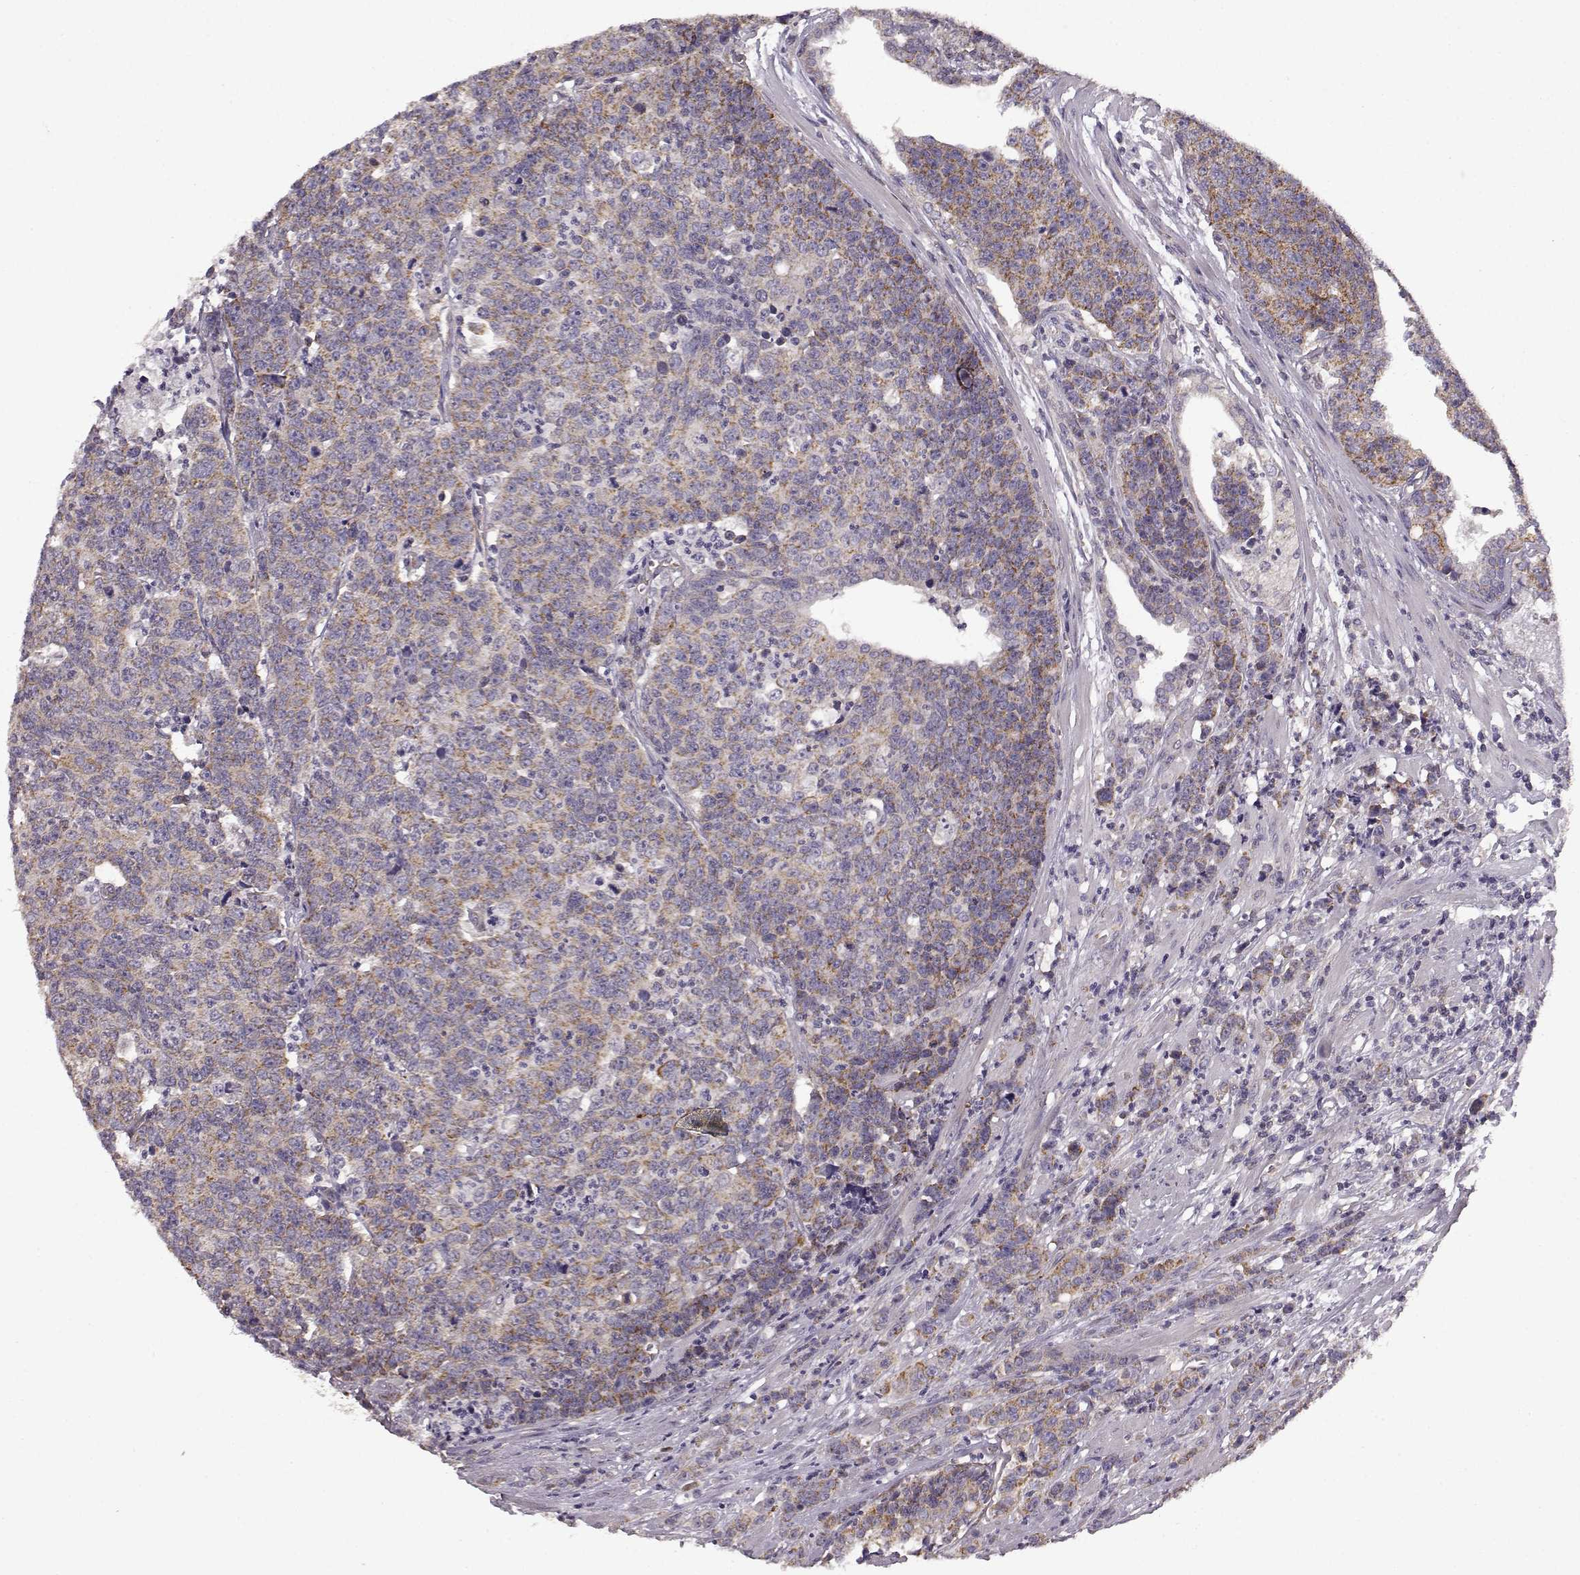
{"staining": {"intensity": "moderate", "quantity": ">75%", "location": "cytoplasmic/membranous"}, "tissue": "prostate cancer", "cell_type": "Tumor cells", "image_type": "cancer", "snomed": [{"axis": "morphology", "description": "Adenocarcinoma, NOS"}, {"axis": "topography", "description": "Prostate"}], "caption": "Human adenocarcinoma (prostate) stained for a protein (brown) displays moderate cytoplasmic/membranous positive expression in approximately >75% of tumor cells.", "gene": "ERBB3", "patient": {"sex": "male", "age": 67}}